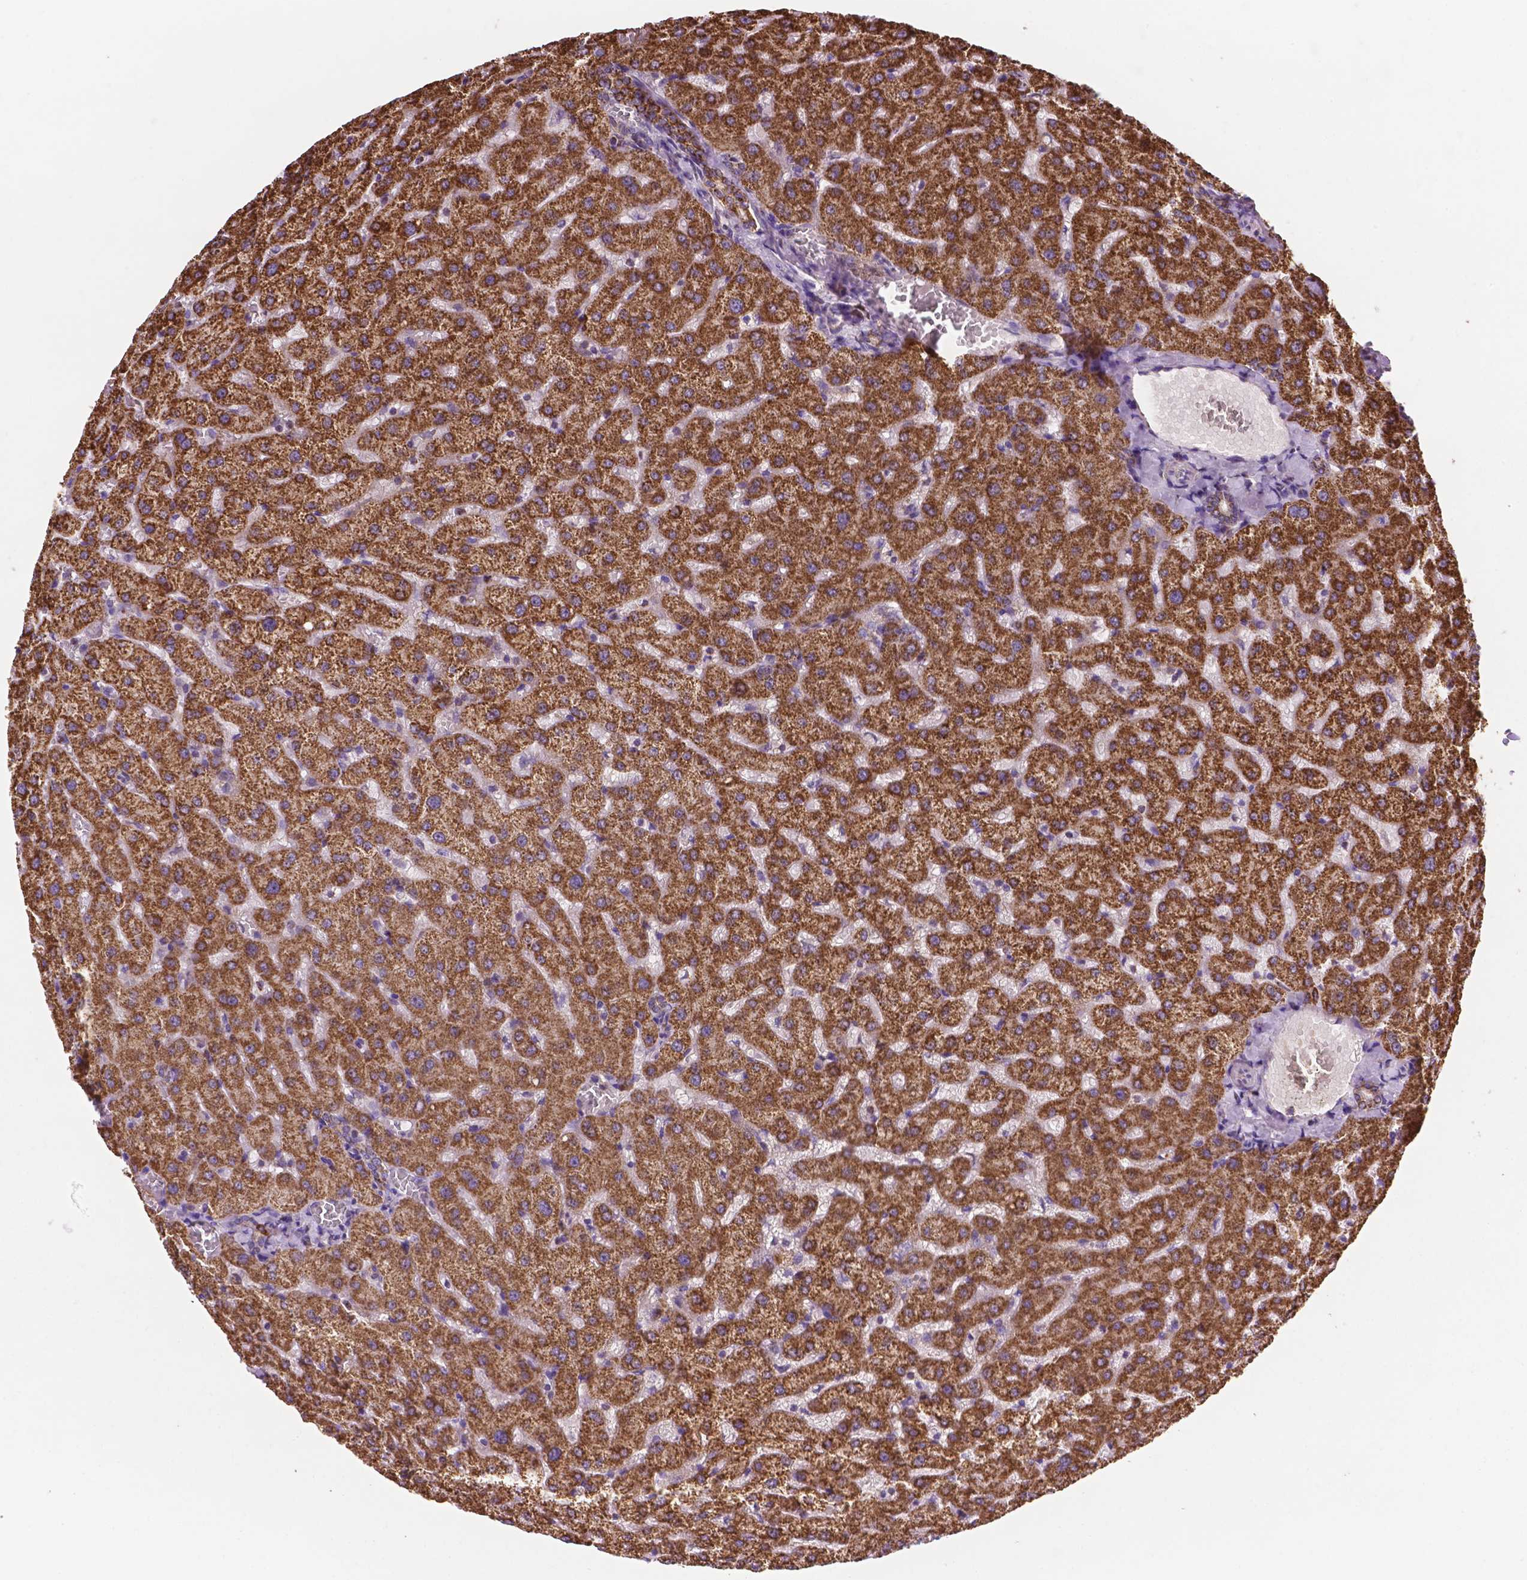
{"staining": {"intensity": "strong", "quantity": ">75%", "location": "cytoplasmic/membranous"}, "tissue": "liver", "cell_type": "Cholangiocytes", "image_type": "normal", "snomed": [{"axis": "morphology", "description": "Normal tissue, NOS"}, {"axis": "topography", "description": "Liver"}], "caption": "DAB (3,3'-diaminobenzidine) immunohistochemical staining of benign human liver reveals strong cytoplasmic/membranous protein positivity in about >75% of cholangiocytes. (IHC, brightfield microscopy, high magnification).", "gene": "HSPD1", "patient": {"sex": "female", "age": 50}}